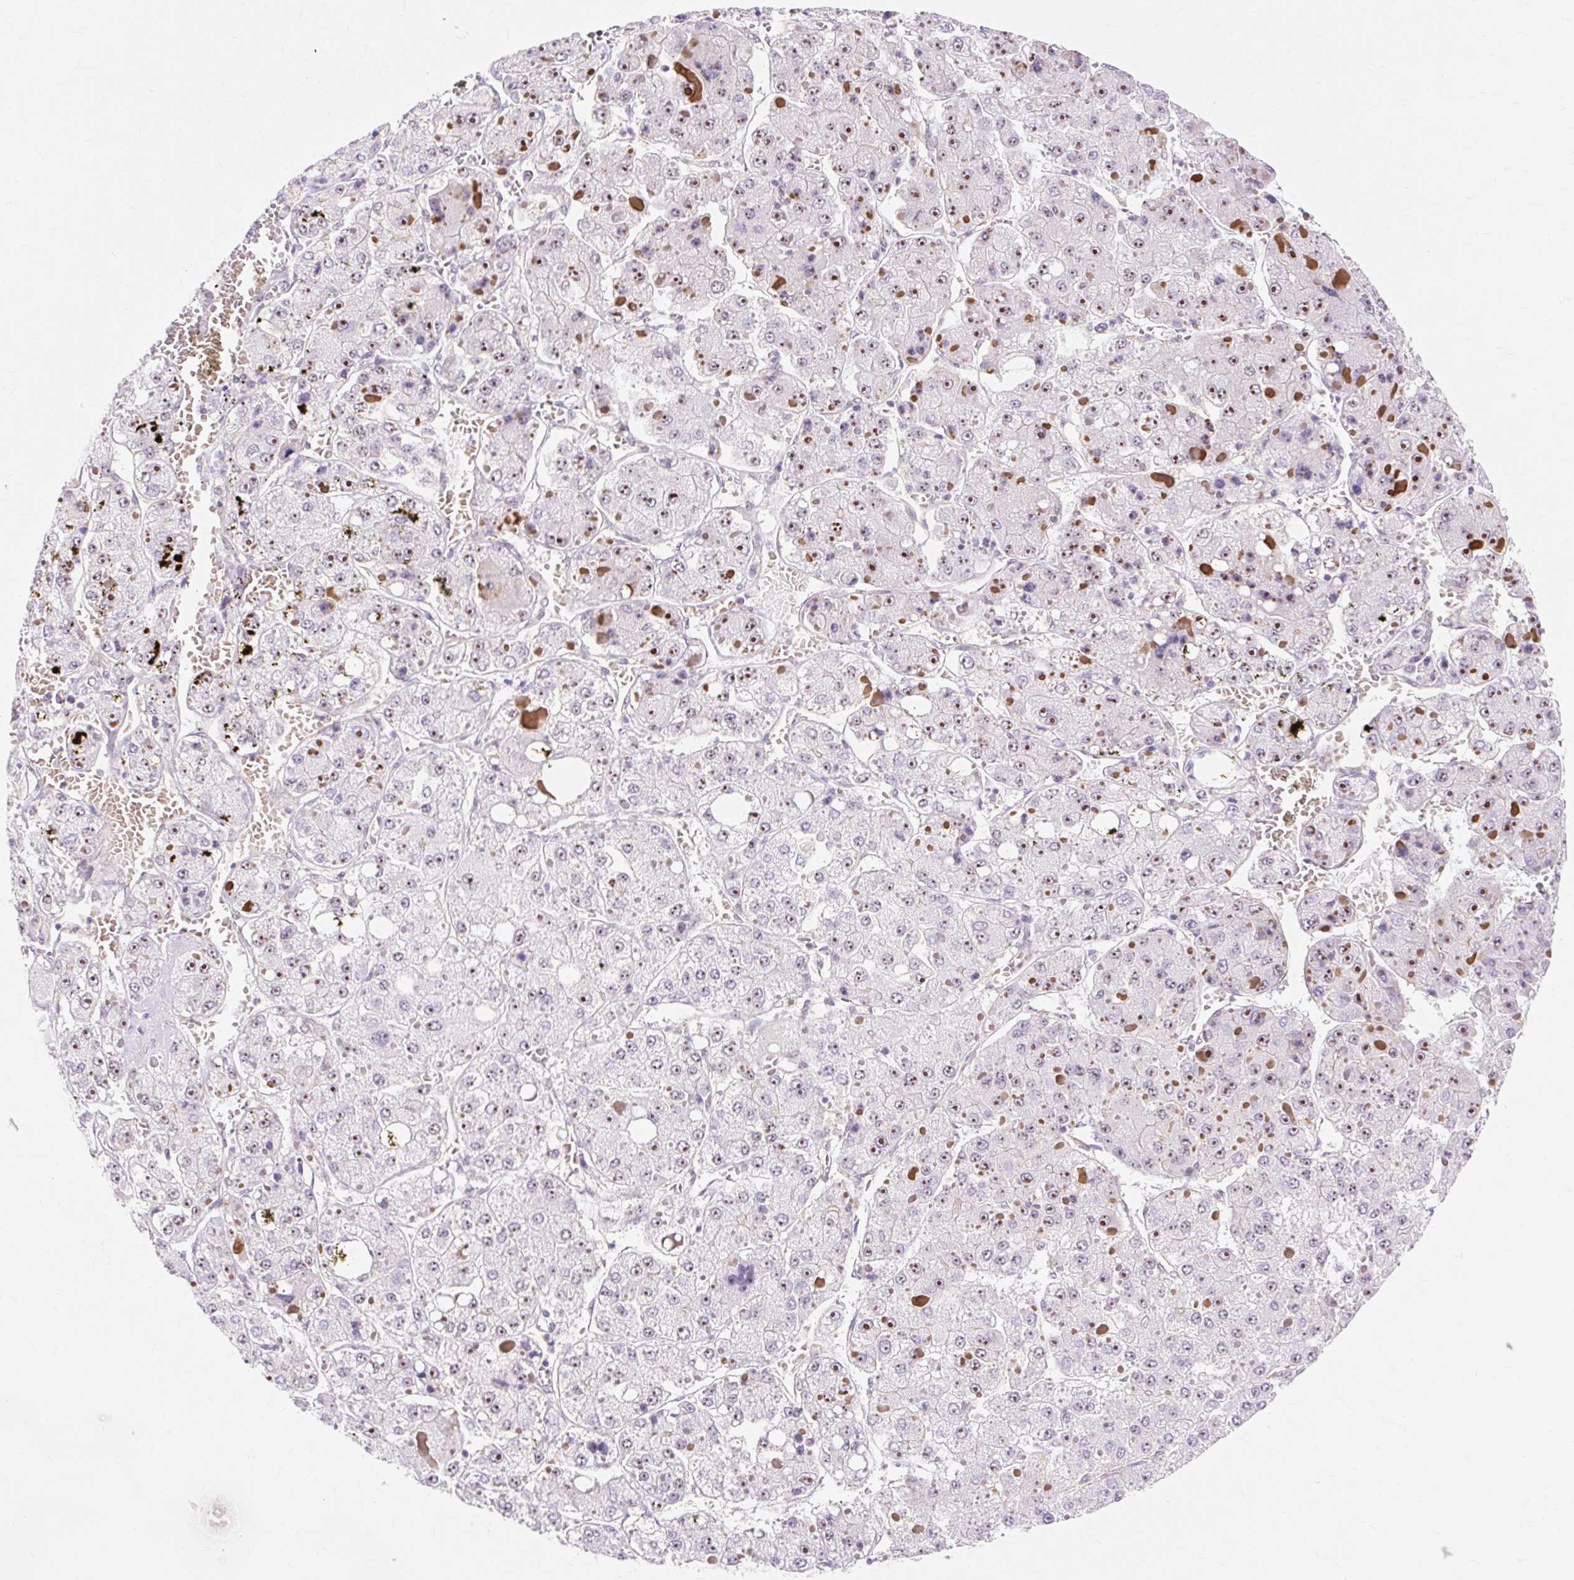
{"staining": {"intensity": "moderate", "quantity": ">75%", "location": "nuclear"}, "tissue": "liver cancer", "cell_type": "Tumor cells", "image_type": "cancer", "snomed": [{"axis": "morphology", "description": "Carcinoma, Hepatocellular, NOS"}, {"axis": "topography", "description": "Liver"}], "caption": "Tumor cells reveal medium levels of moderate nuclear expression in about >75% of cells in liver cancer (hepatocellular carcinoma). (DAB IHC with brightfield microscopy, high magnification).", "gene": "OBP2A", "patient": {"sex": "female", "age": 73}}